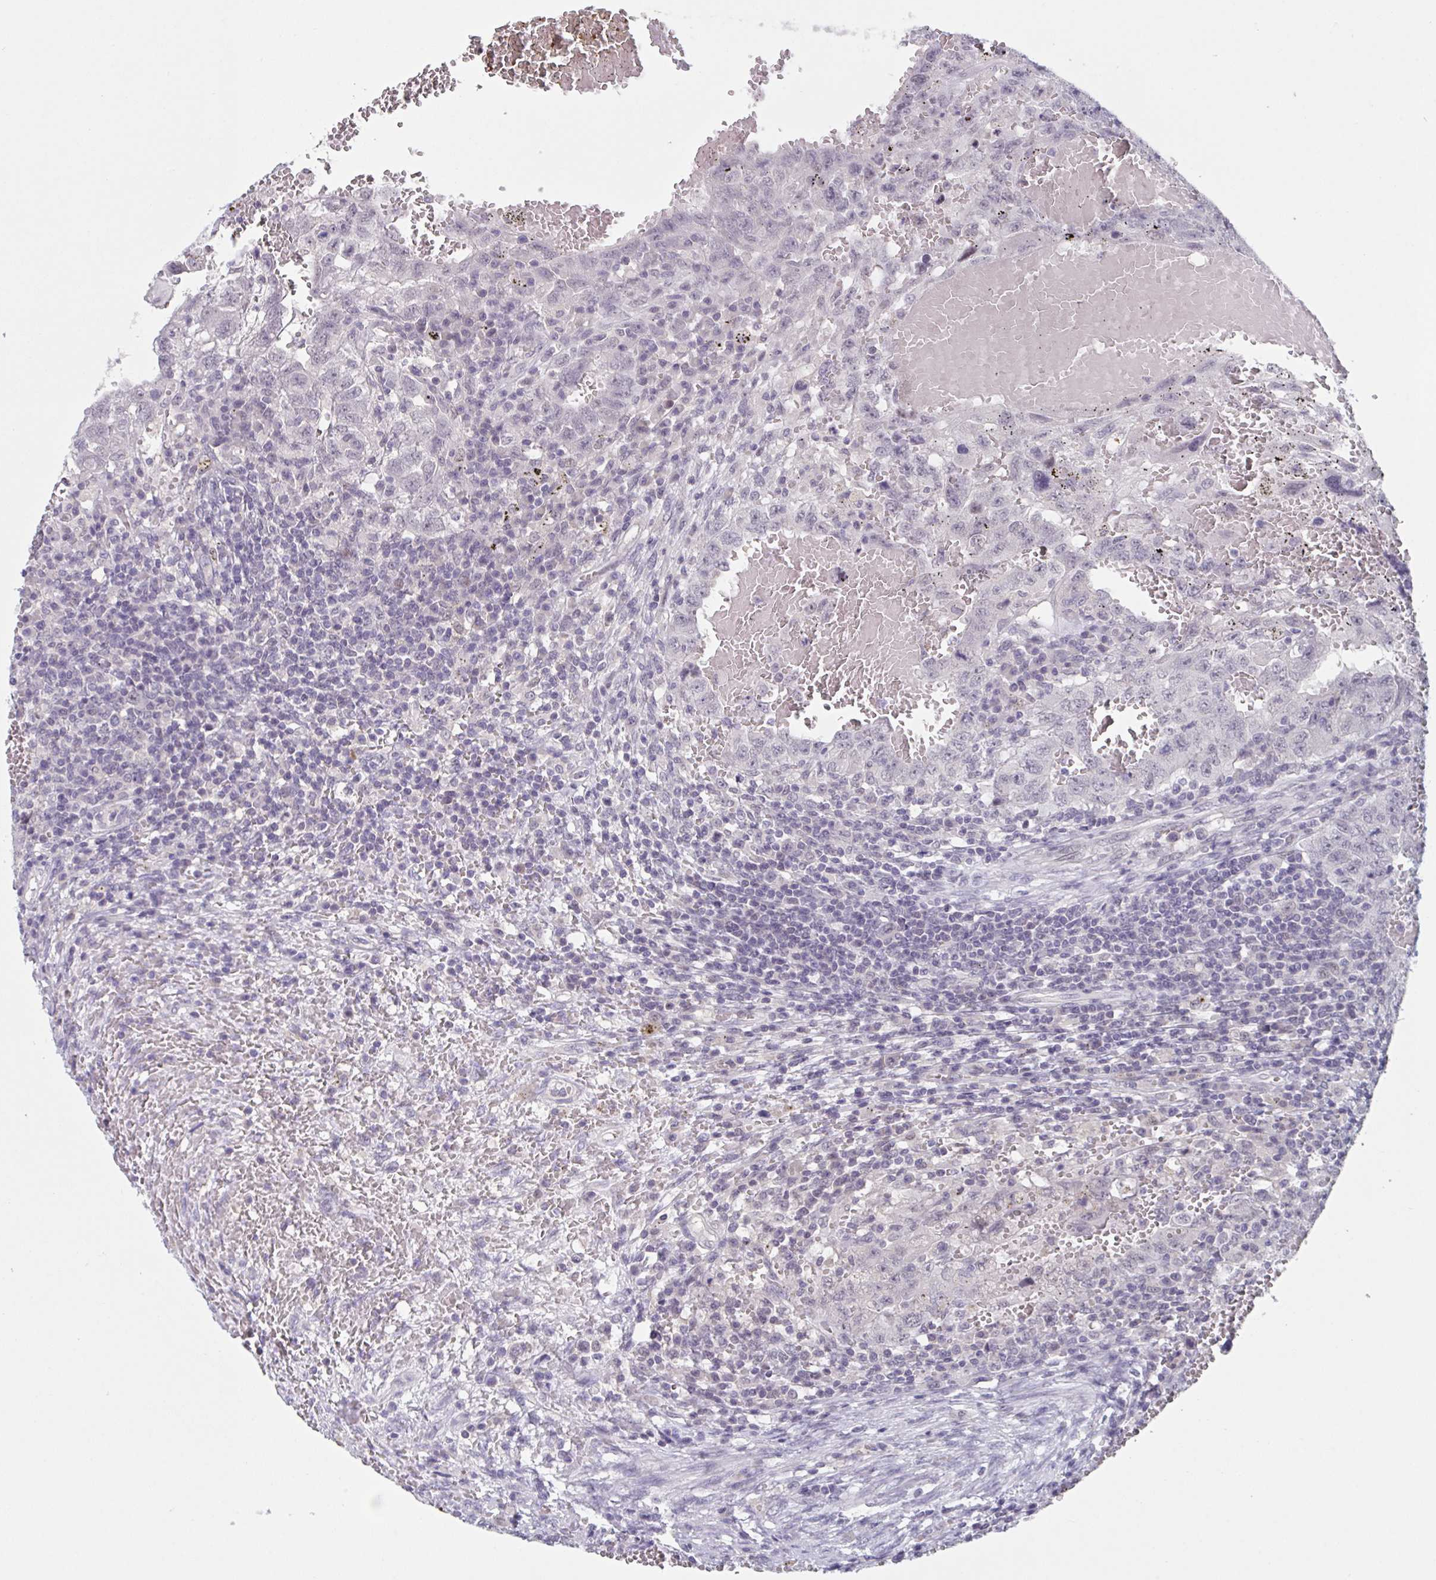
{"staining": {"intensity": "negative", "quantity": "none", "location": "none"}, "tissue": "testis cancer", "cell_type": "Tumor cells", "image_type": "cancer", "snomed": [{"axis": "morphology", "description": "Carcinoma, Embryonal, NOS"}, {"axis": "topography", "description": "Testis"}], "caption": "Immunohistochemical staining of human testis cancer shows no significant expression in tumor cells.", "gene": "KDM4D", "patient": {"sex": "male", "age": 26}}